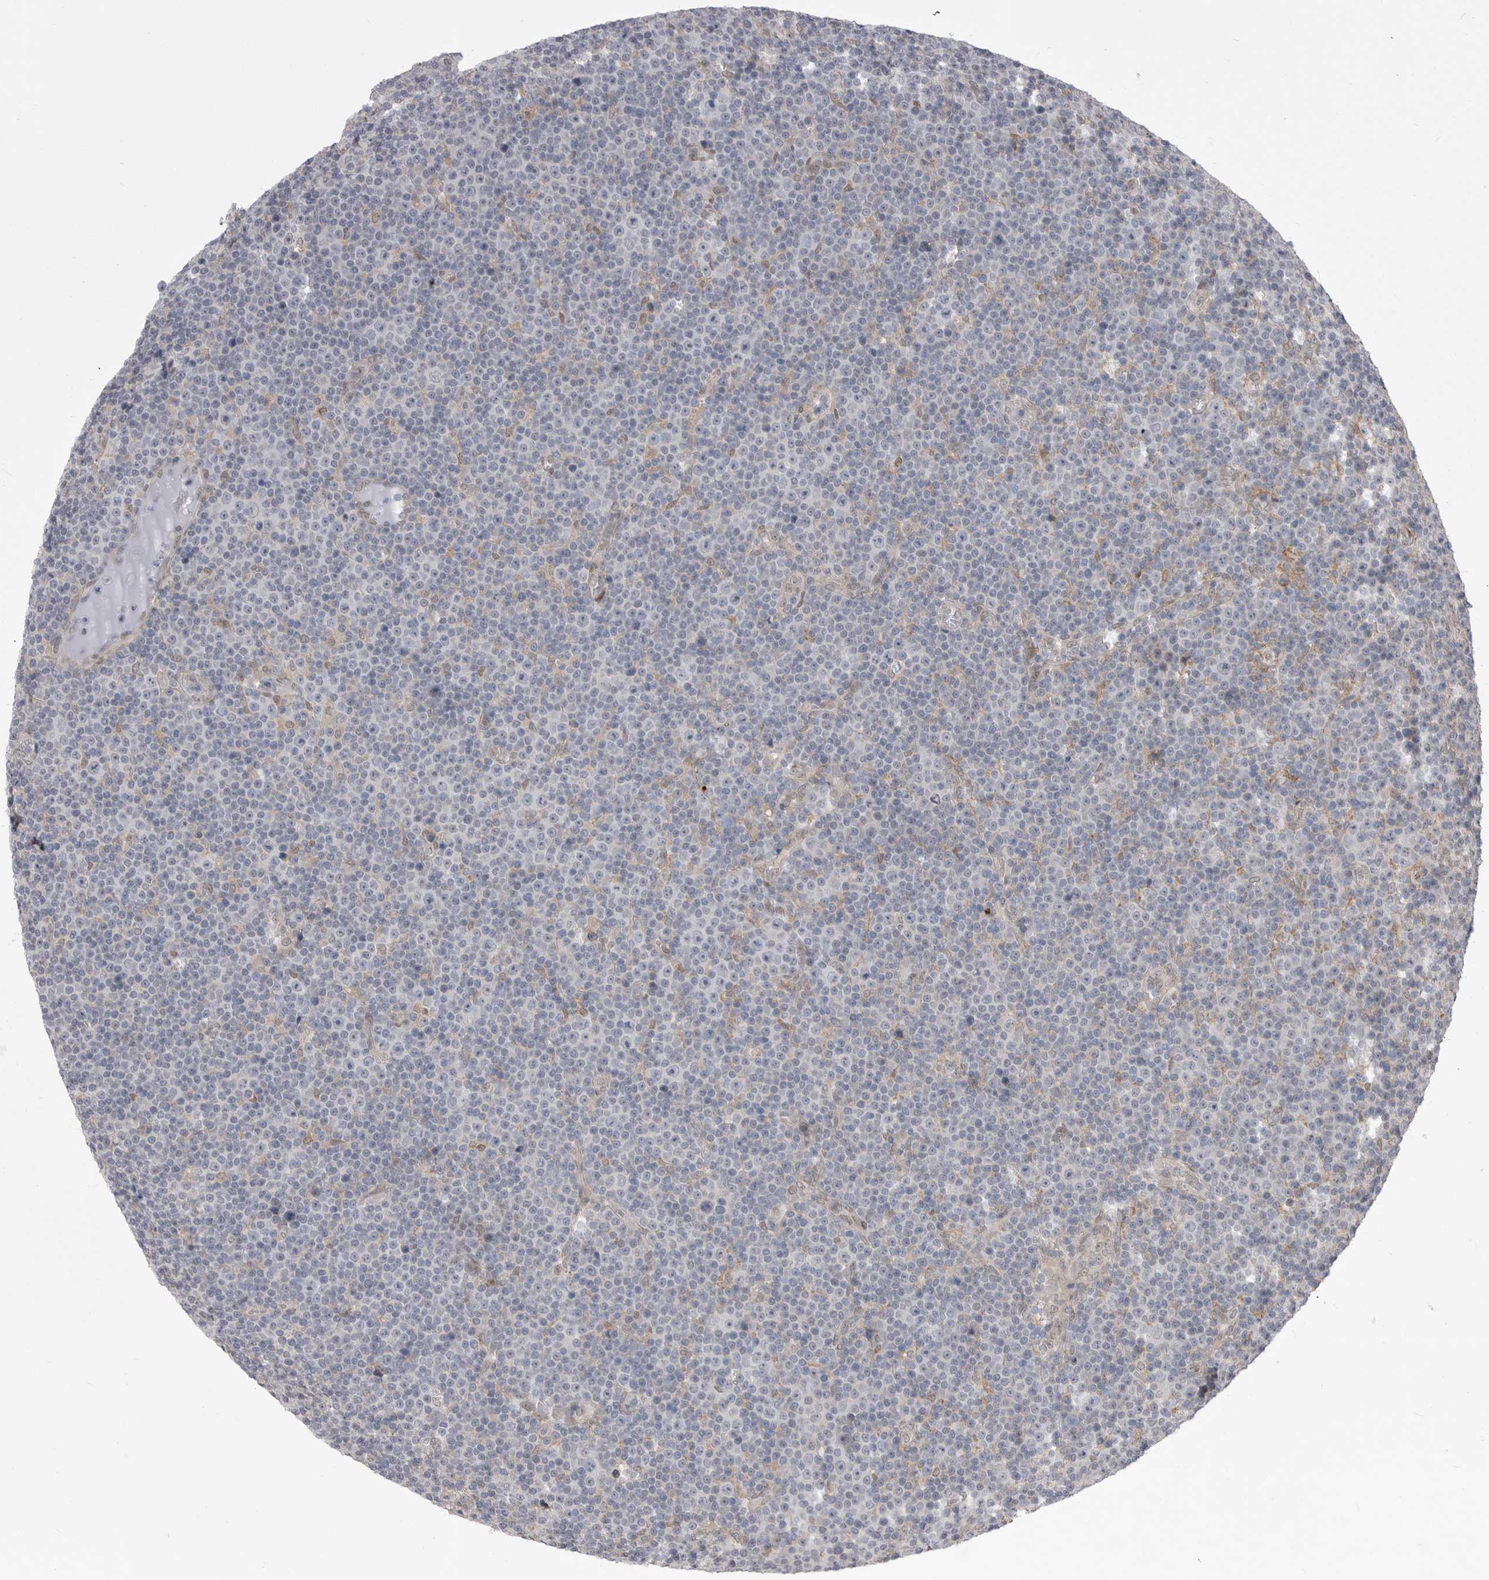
{"staining": {"intensity": "negative", "quantity": "none", "location": "none"}, "tissue": "lymphoma", "cell_type": "Tumor cells", "image_type": "cancer", "snomed": [{"axis": "morphology", "description": "Malignant lymphoma, non-Hodgkin's type, Low grade"}, {"axis": "topography", "description": "Lymph node"}], "caption": "This is an immunohistochemistry (IHC) image of human malignant lymphoma, non-Hodgkin's type (low-grade). There is no positivity in tumor cells.", "gene": "ABL1", "patient": {"sex": "female", "age": 67}}